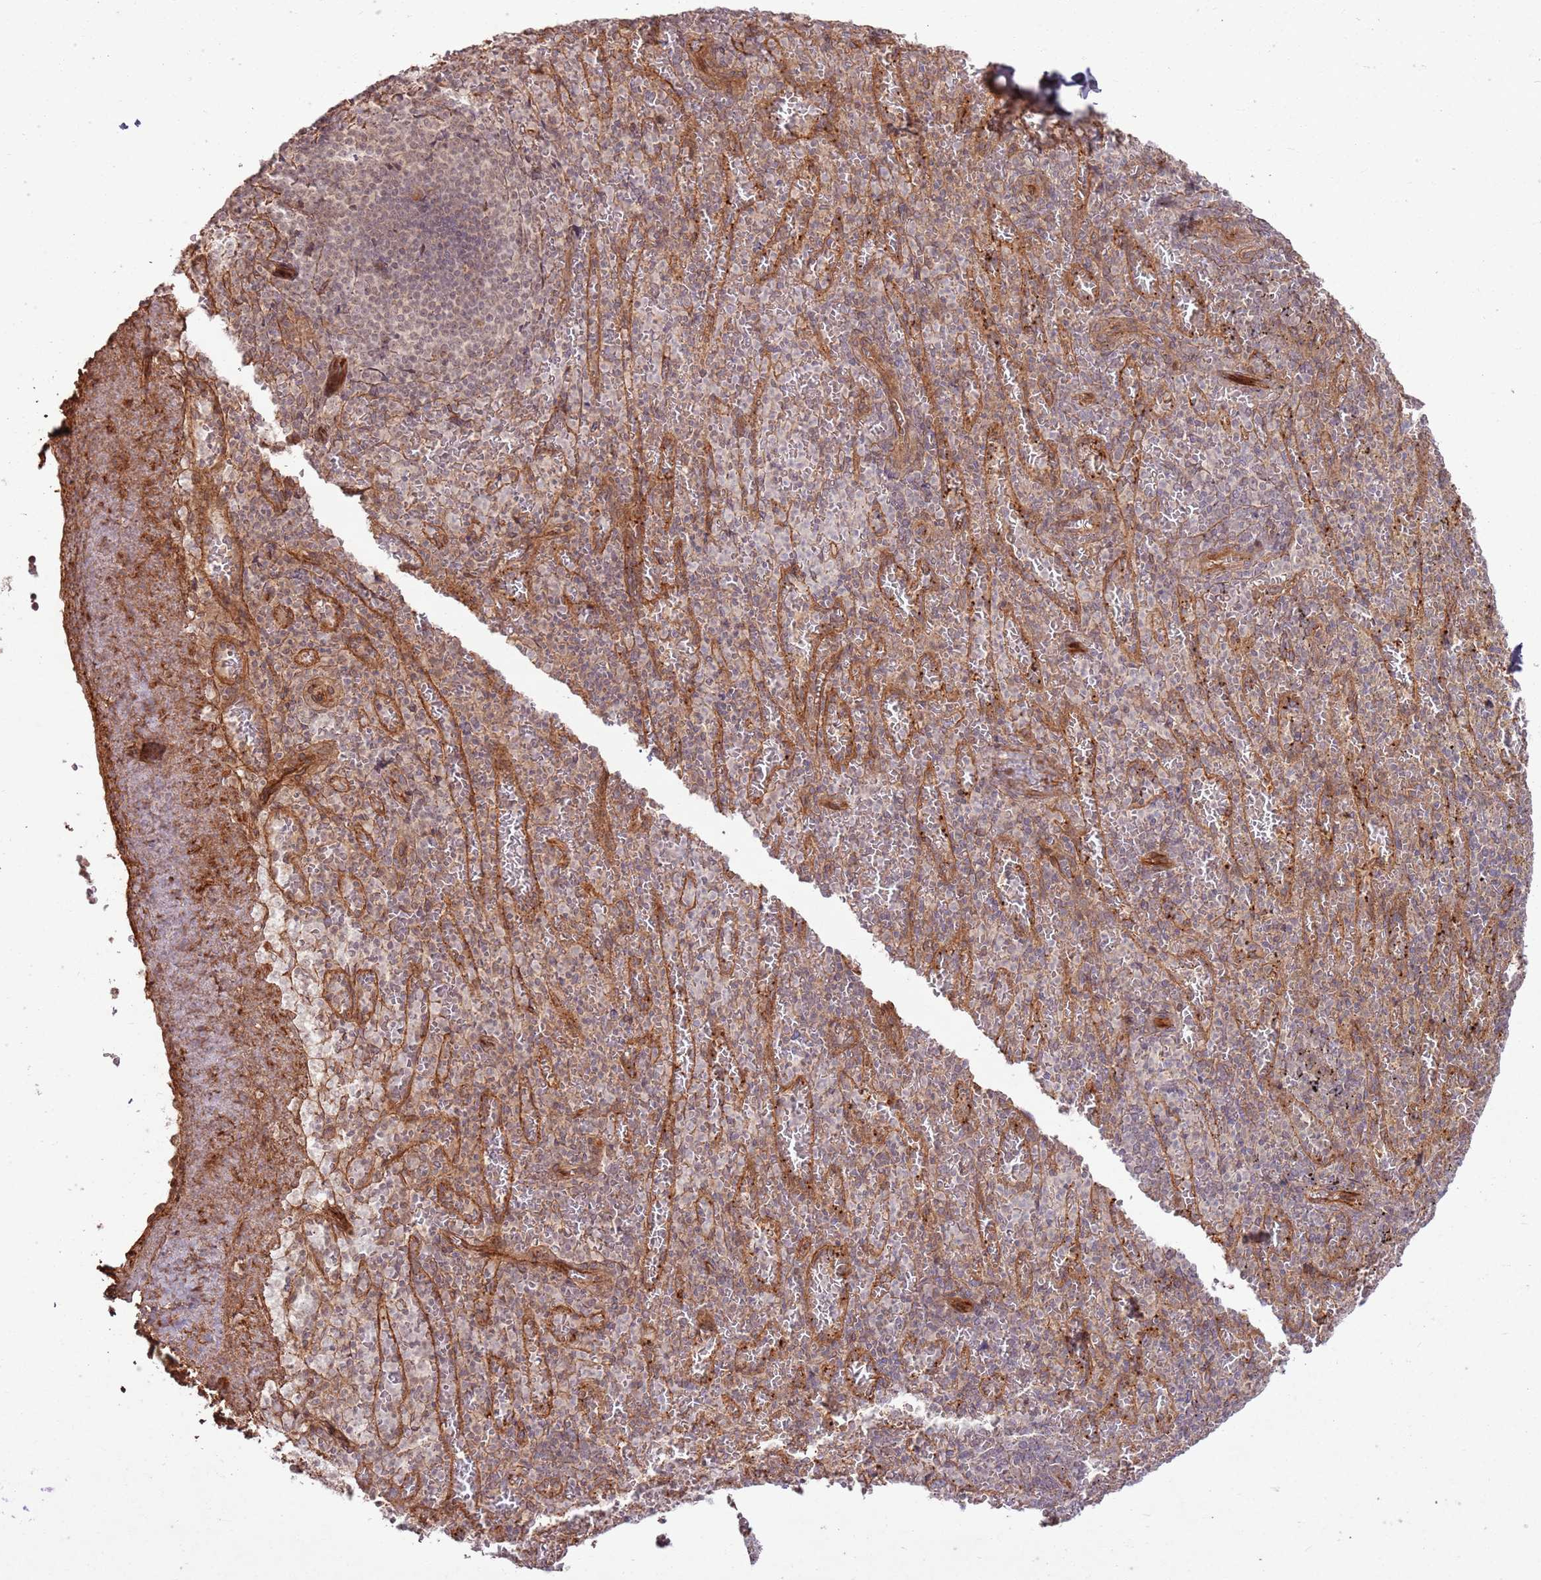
{"staining": {"intensity": "weak", "quantity": "<25%", "location": "nuclear"}, "tissue": "spleen", "cell_type": "Cells in red pulp", "image_type": "normal", "snomed": [{"axis": "morphology", "description": "Normal tissue, NOS"}, {"axis": "topography", "description": "Spleen"}], "caption": "The immunohistochemistry photomicrograph has no significant positivity in cells in red pulp of spleen.", "gene": "ZNF623", "patient": {"sex": "female", "age": 74}}